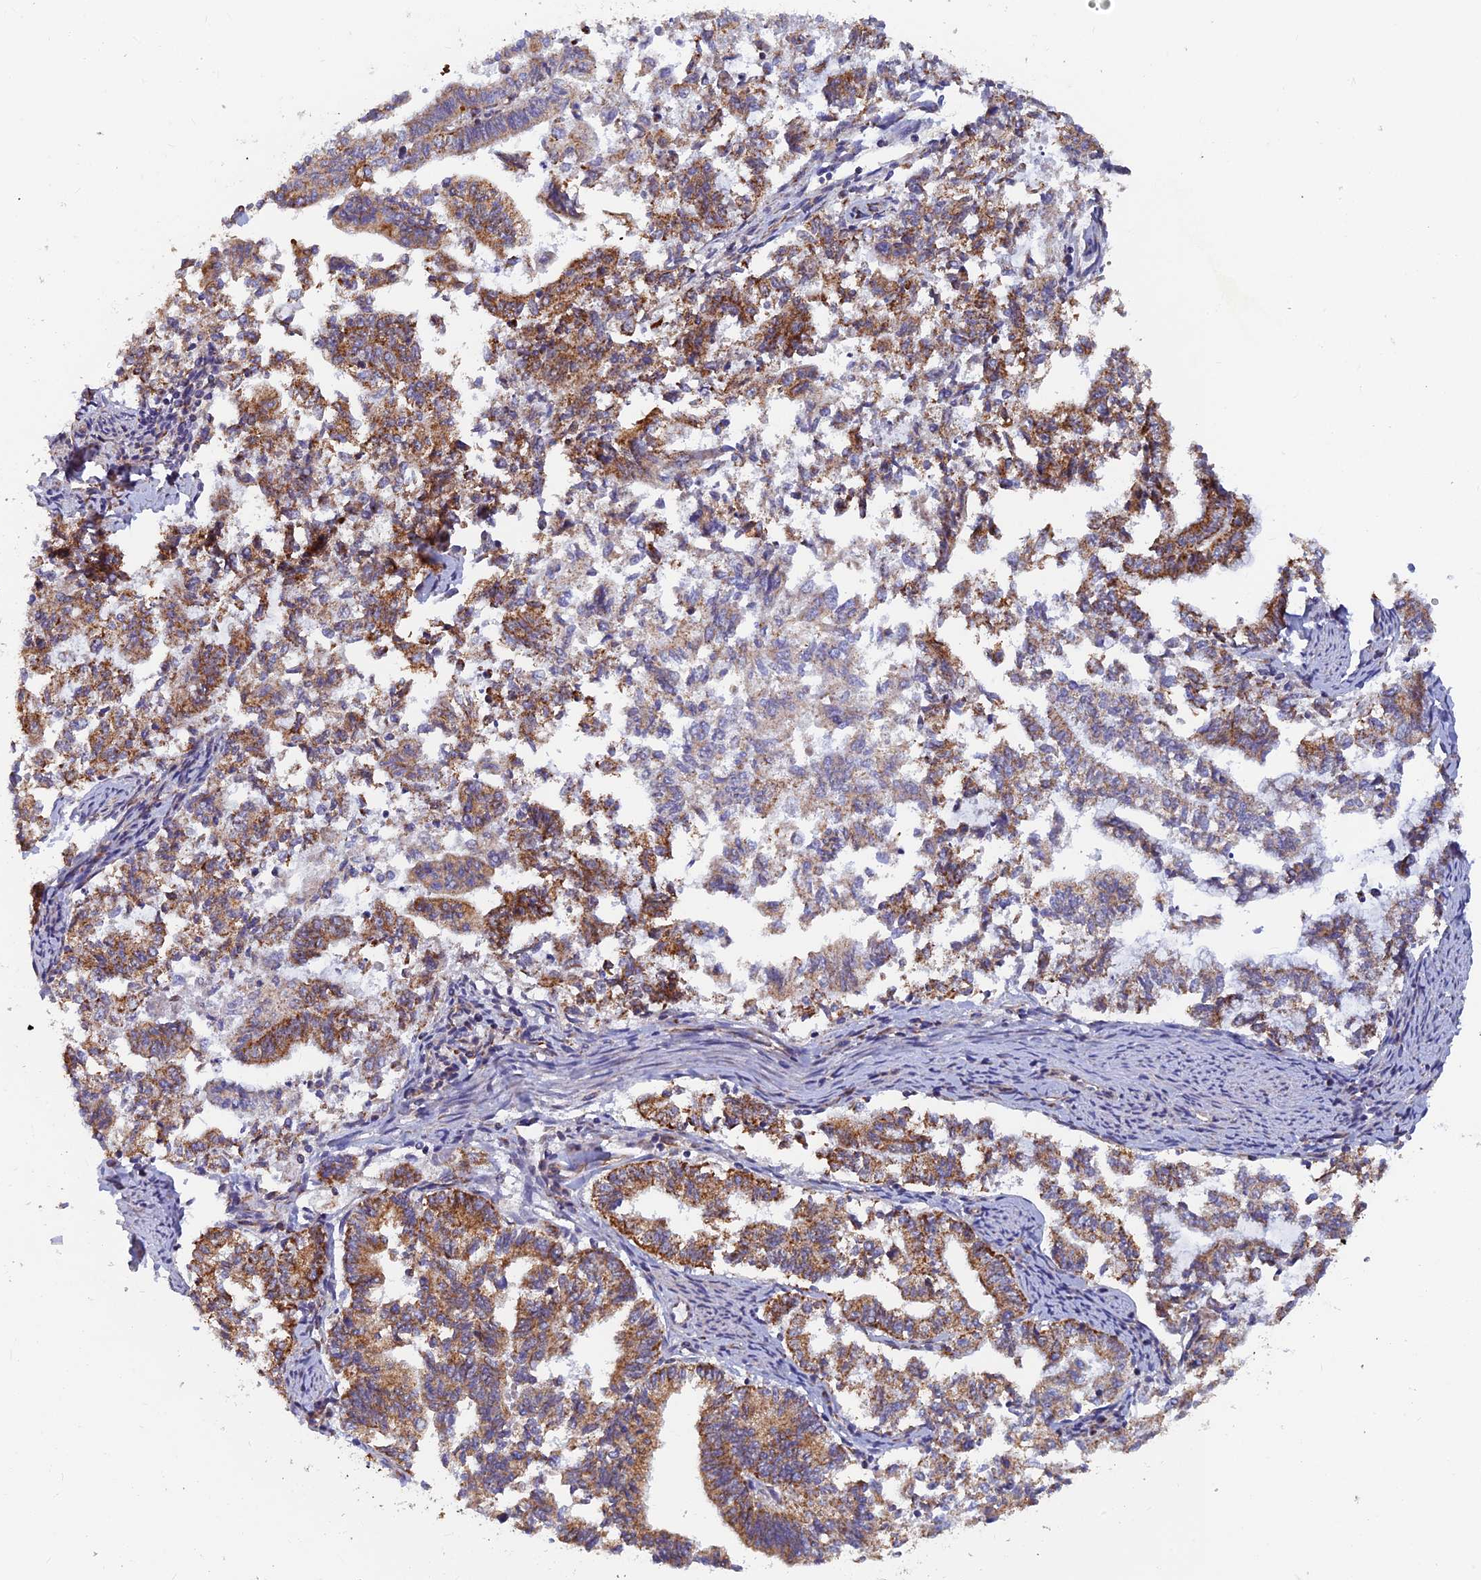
{"staining": {"intensity": "moderate", "quantity": ">75%", "location": "cytoplasmic/membranous"}, "tissue": "endometrial cancer", "cell_type": "Tumor cells", "image_type": "cancer", "snomed": [{"axis": "morphology", "description": "Adenocarcinoma, NOS"}, {"axis": "topography", "description": "Endometrium"}], "caption": "Immunohistochemical staining of human endometrial adenocarcinoma reveals medium levels of moderate cytoplasmic/membranous protein staining in approximately >75% of tumor cells.", "gene": "MRPS9", "patient": {"sex": "female", "age": 79}}